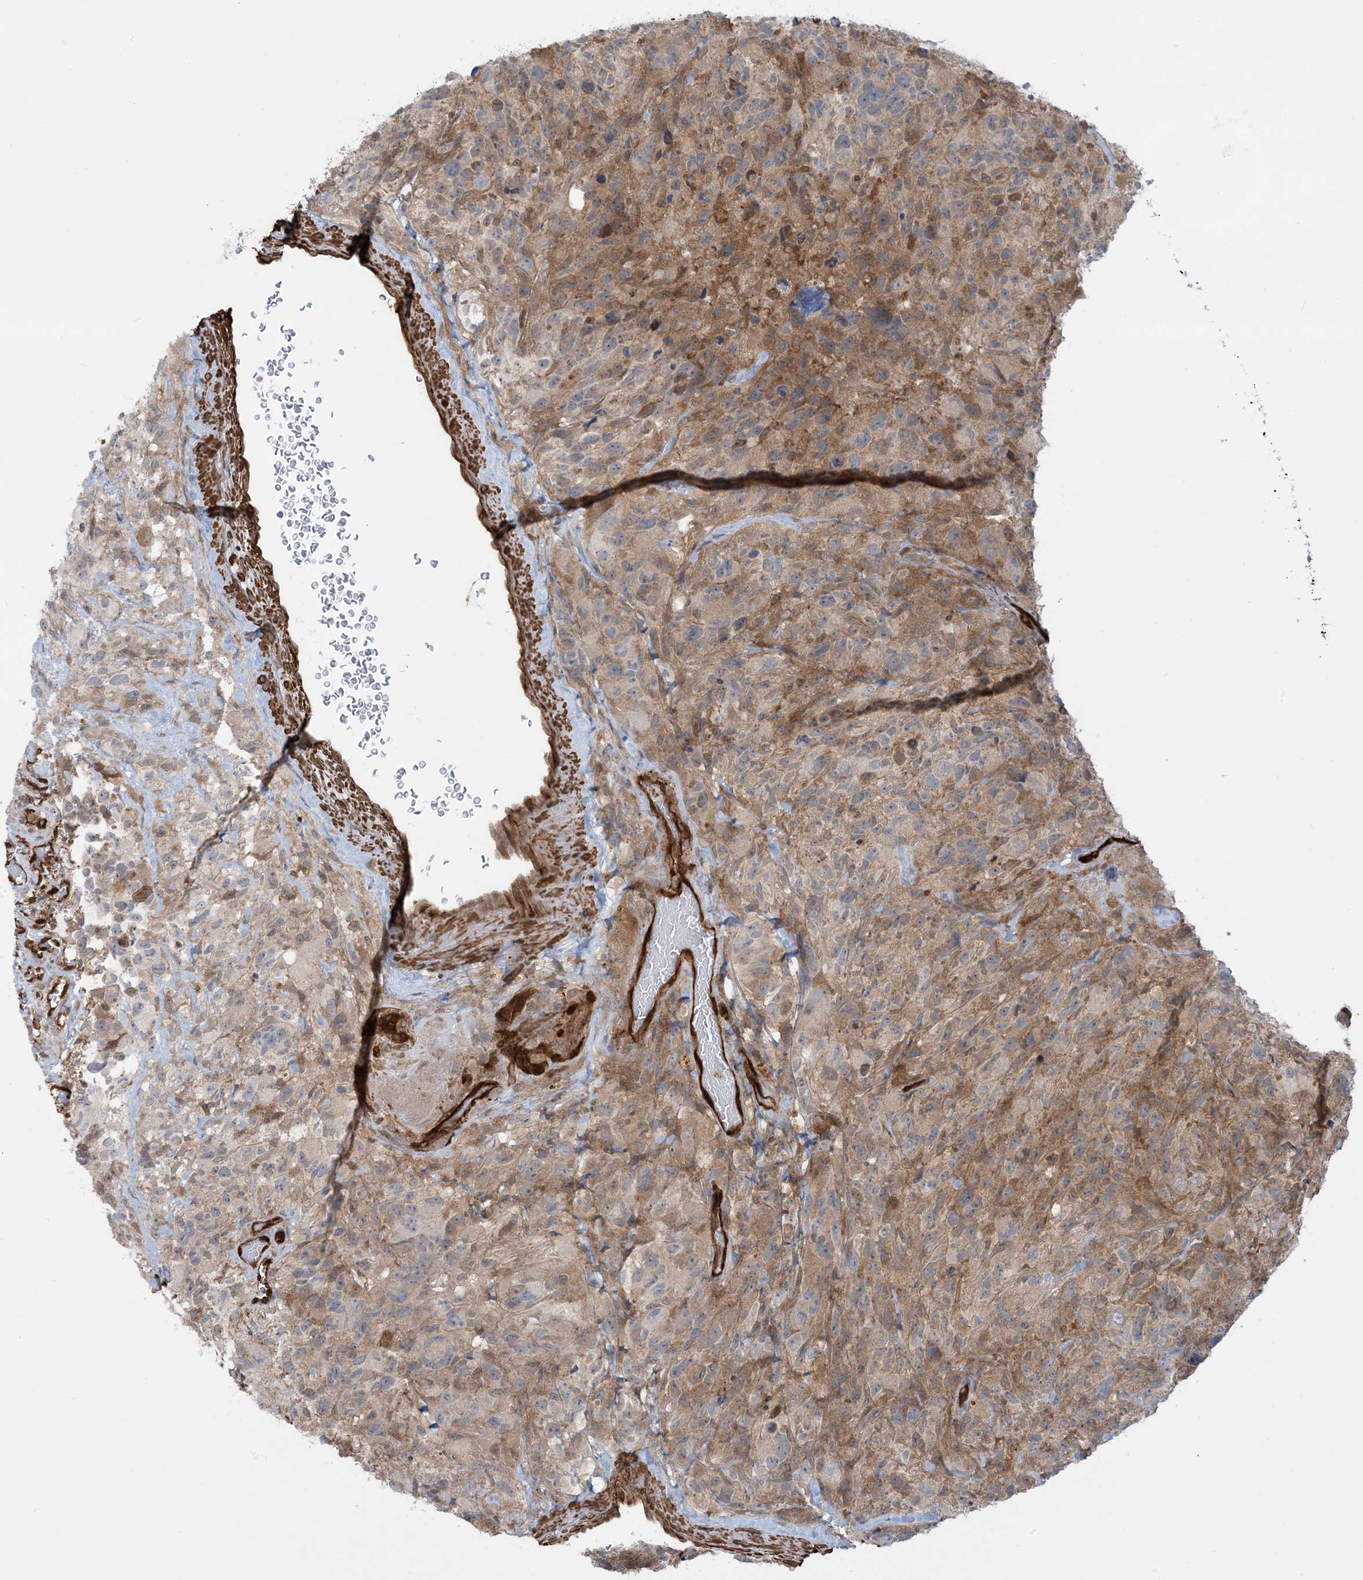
{"staining": {"intensity": "moderate", "quantity": ">75%", "location": "cytoplasmic/membranous"}, "tissue": "glioma", "cell_type": "Tumor cells", "image_type": "cancer", "snomed": [{"axis": "morphology", "description": "Glioma, malignant, High grade"}, {"axis": "topography", "description": "Brain"}], "caption": "Immunohistochemical staining of malignant glioma (high-grade) shows moderate cytoplasmic/membranous protein expression in about >75% of tumor cells.", "gene": "PPM1F", "patient": {"sex": "male", "age": 69}}